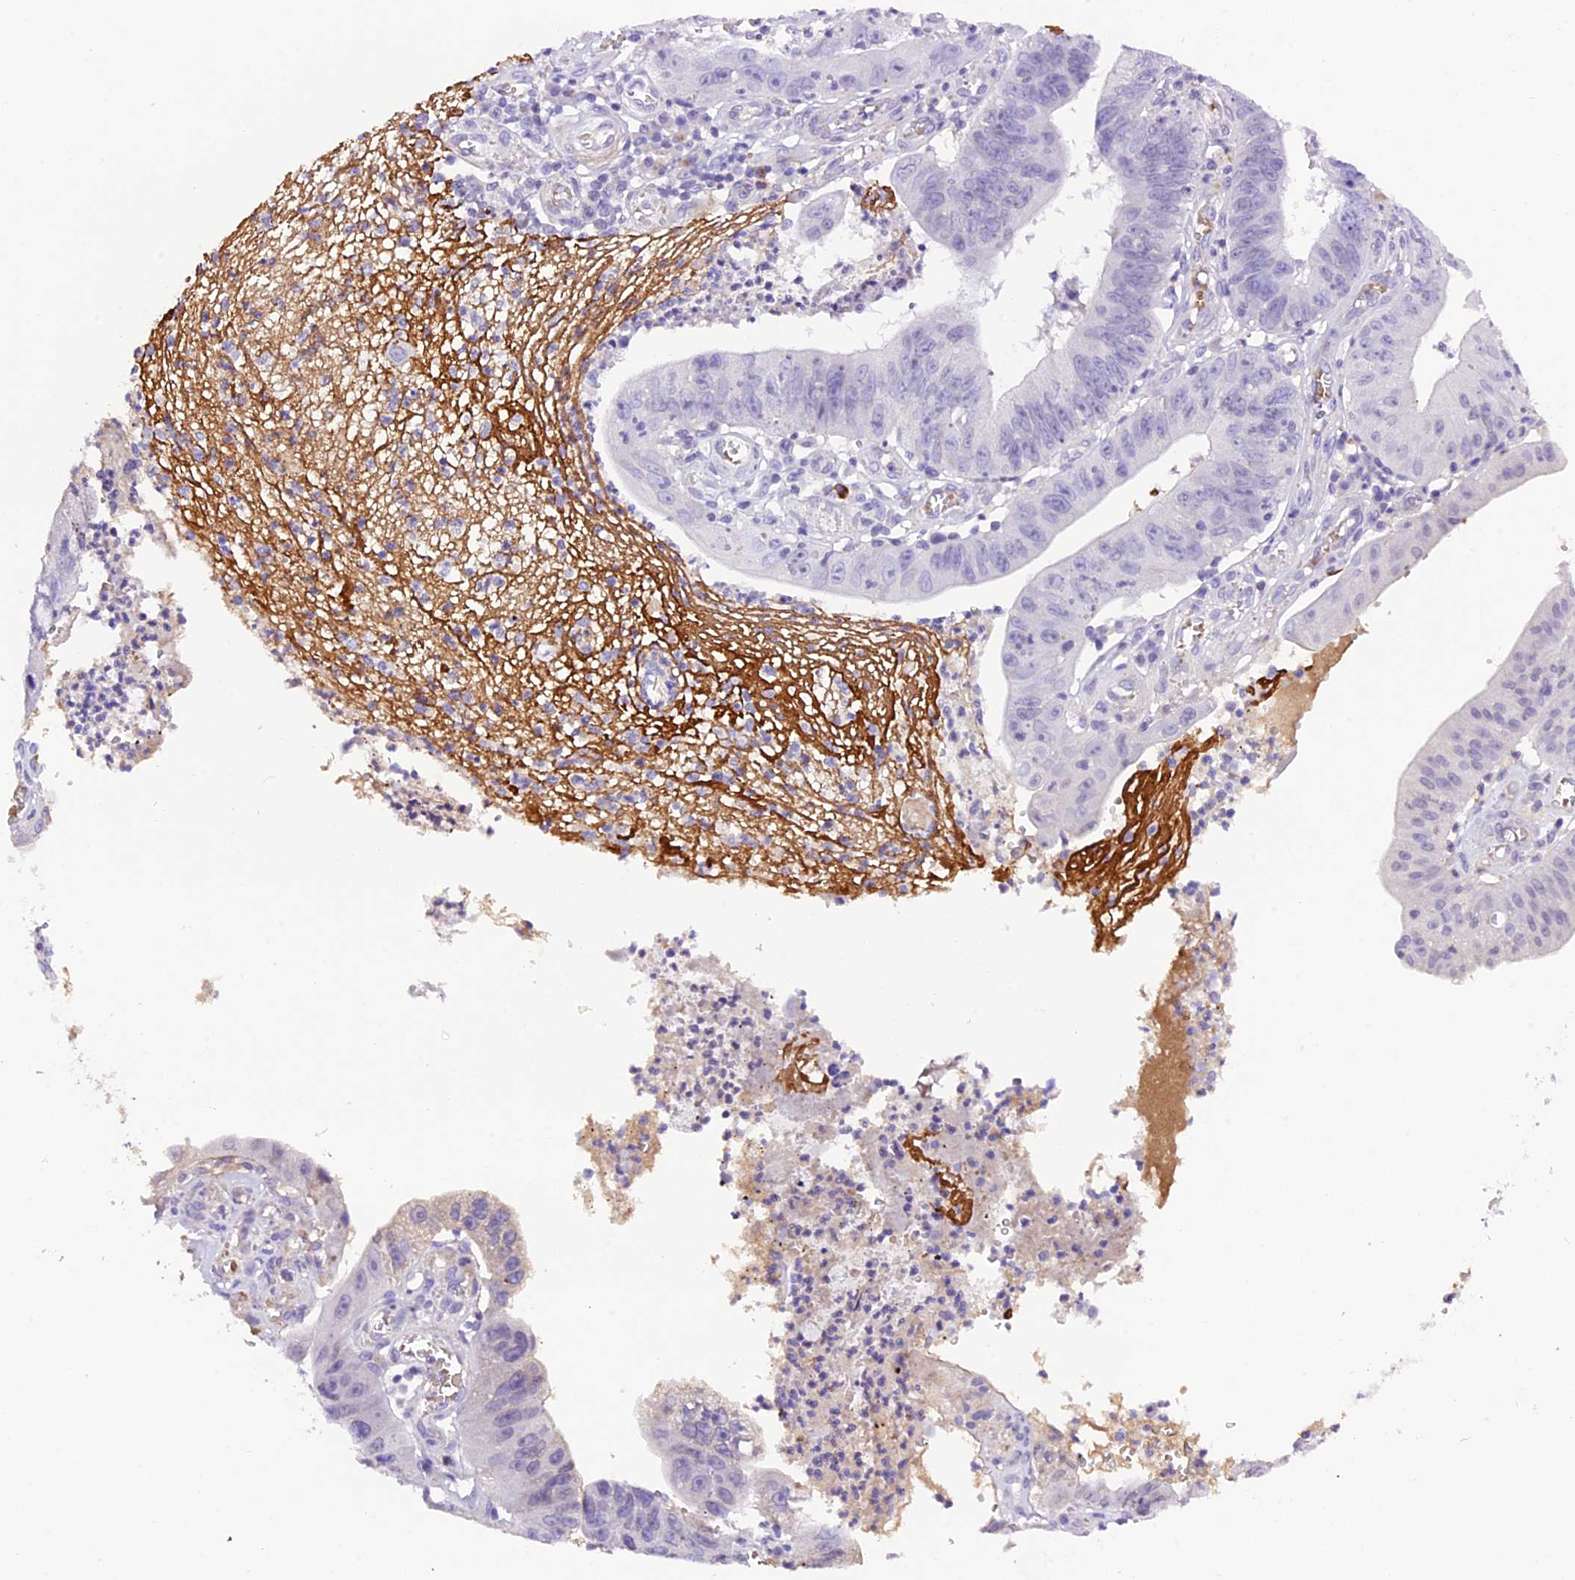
{"staining": {"intensity": "negative", "quantity": "none", "location": "none"}, "tissue": "stomach cancer", "cell_type": "Tumor cells", "image_type": "cancer", "snomed": [{"axis": "morphology", "description": "Adenocarcinoma, NOS"}, {"axis": "topography", "description": "Stomach"}], "caption": "Immunohistochemistry image of human stomach cancer stained for a protein (brown), which shows no positivity in tumor cells.", "gene": "MEX3B", "patient": {"sex": "male", "age": 59}}